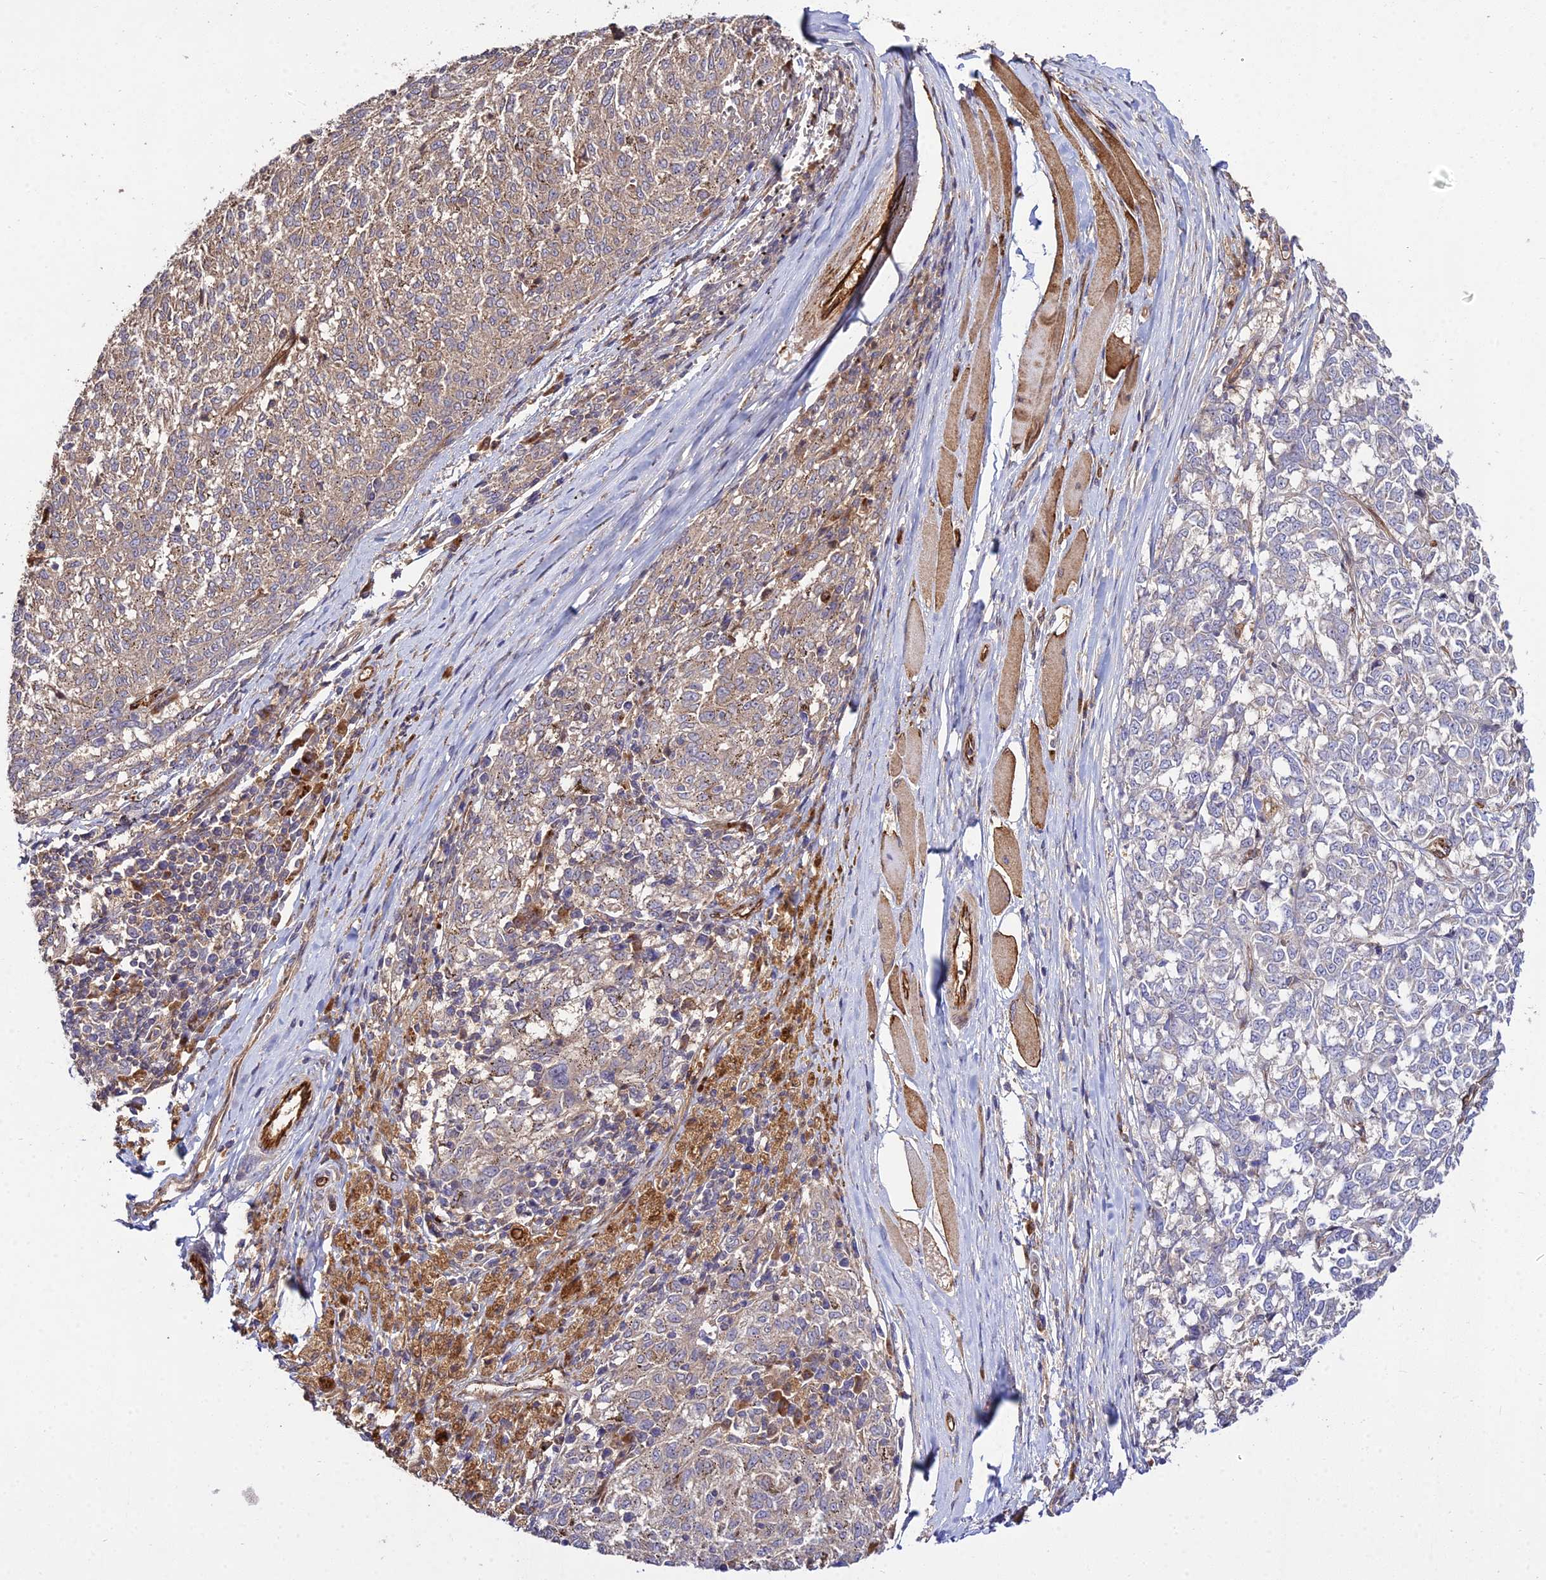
{"staining": {"intensity": "weak", "quantity": ">75%", "location": "cytoplasmic/membranous"}, "tissue": "melanoma", "cell_type": "Tumor cells", "image_type": "cancer", "snomed": [{"axis": "morphology", "description": "Malignant melanoma, NOS"}, {"axis": "topography", "description": "Skin"}], "caption": "Protein analysis of melanoma tissue shows weak cytoplasmic/membranous positivity in about >75% of tumor cells.", "gene": "GRTP1", "patient": {"sex": "female", "age": 72}}